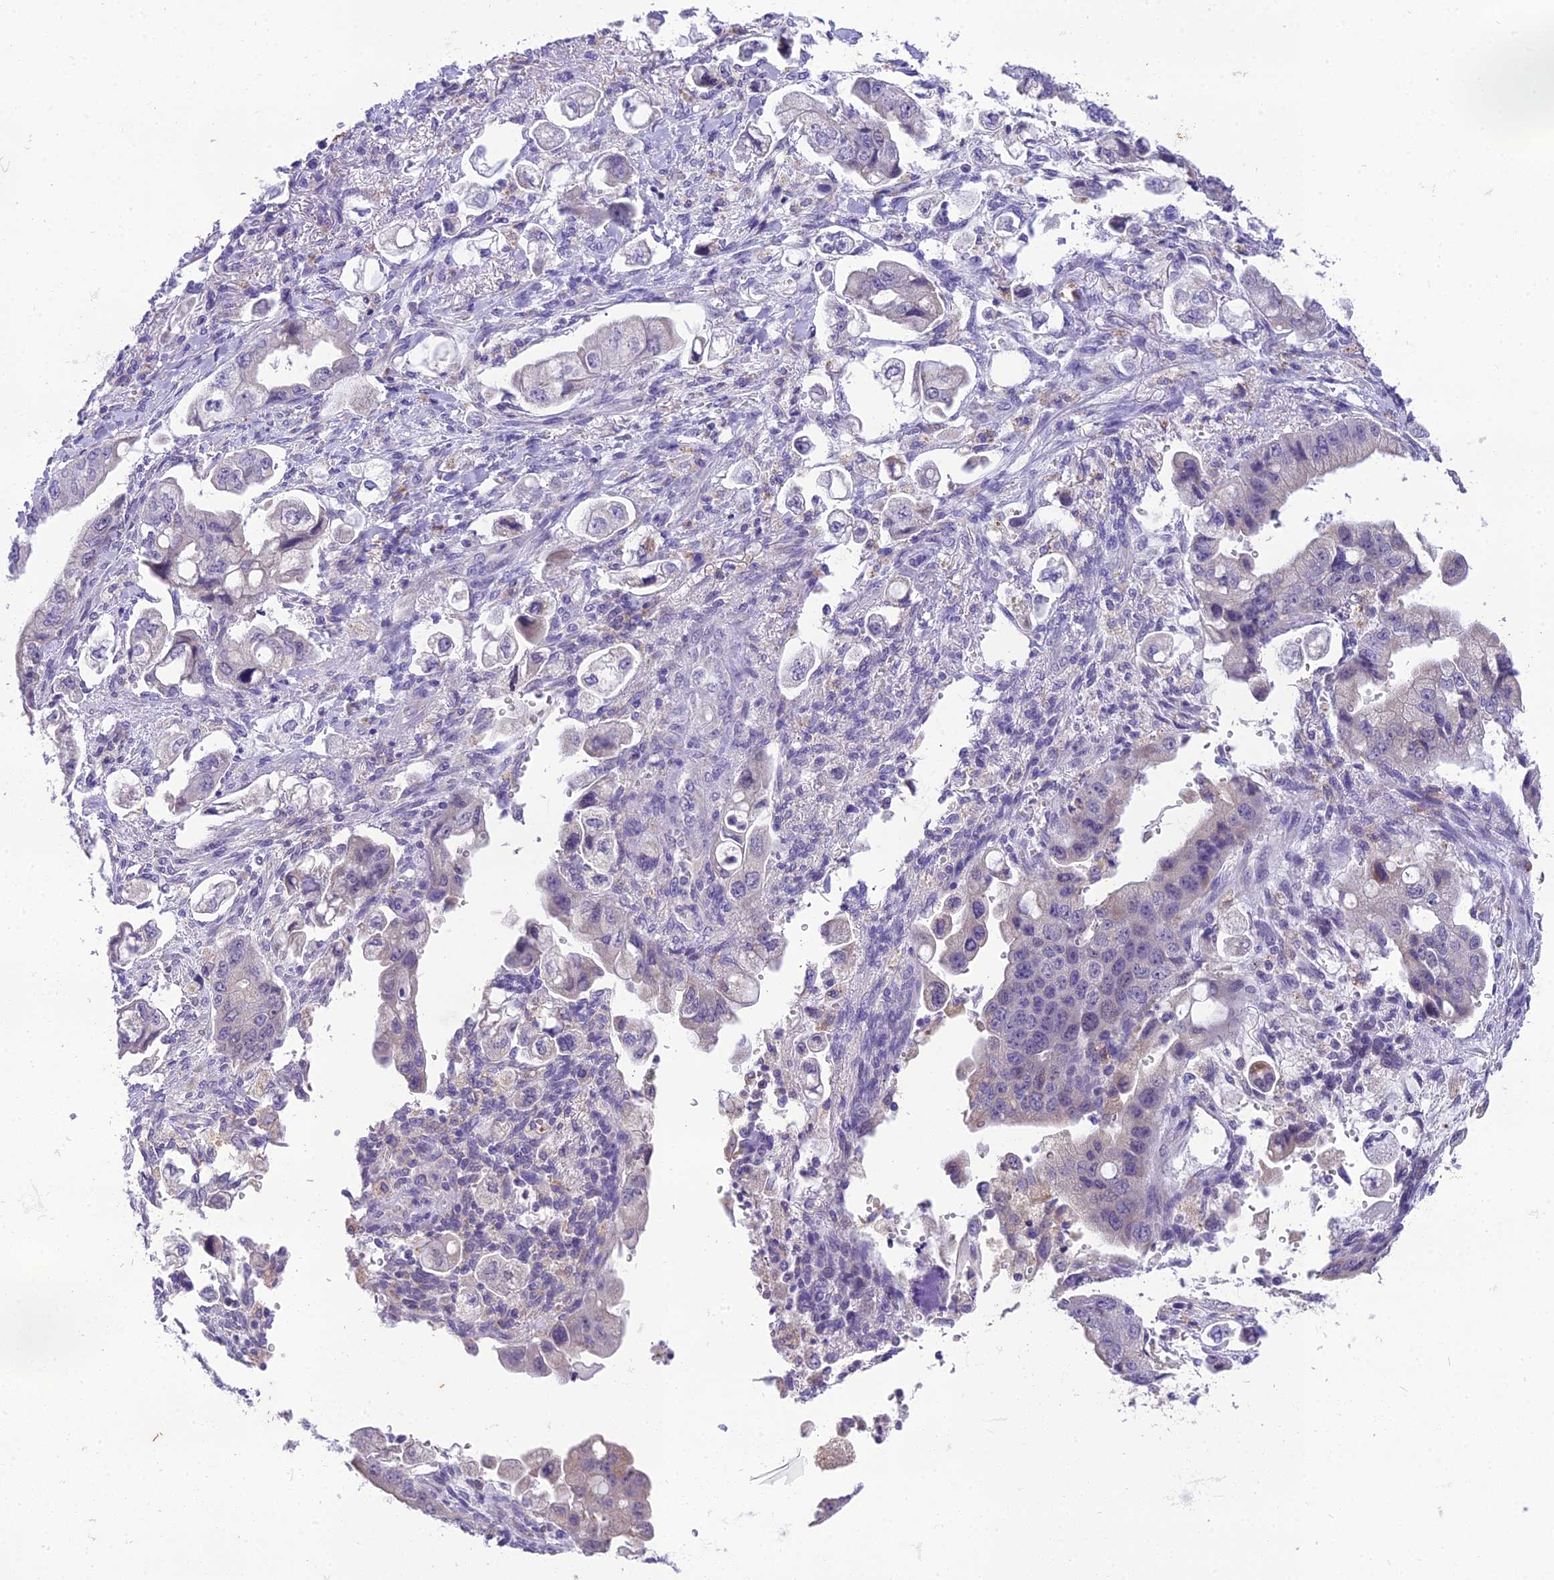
{"staining": {"intensity": "negative", "quantity": "none", "location": "none"}, "tissue": "stomach cancer", "cell_type": "Tumor cells", "image_type": "cancer", "snomed": [{"axis": "morphology", "description": "Adenocarcinoma, NOS"}, {"axis": "topography", "description": "Stomach"}], "caption": "A high-resolution histopathology image shows immunohistochemistry (IHC) staining of stomach cancer, which displays no significant positivity in tumor cells.", "gene": "MIIP", "patient": {"sex": "male", "age": 62}}